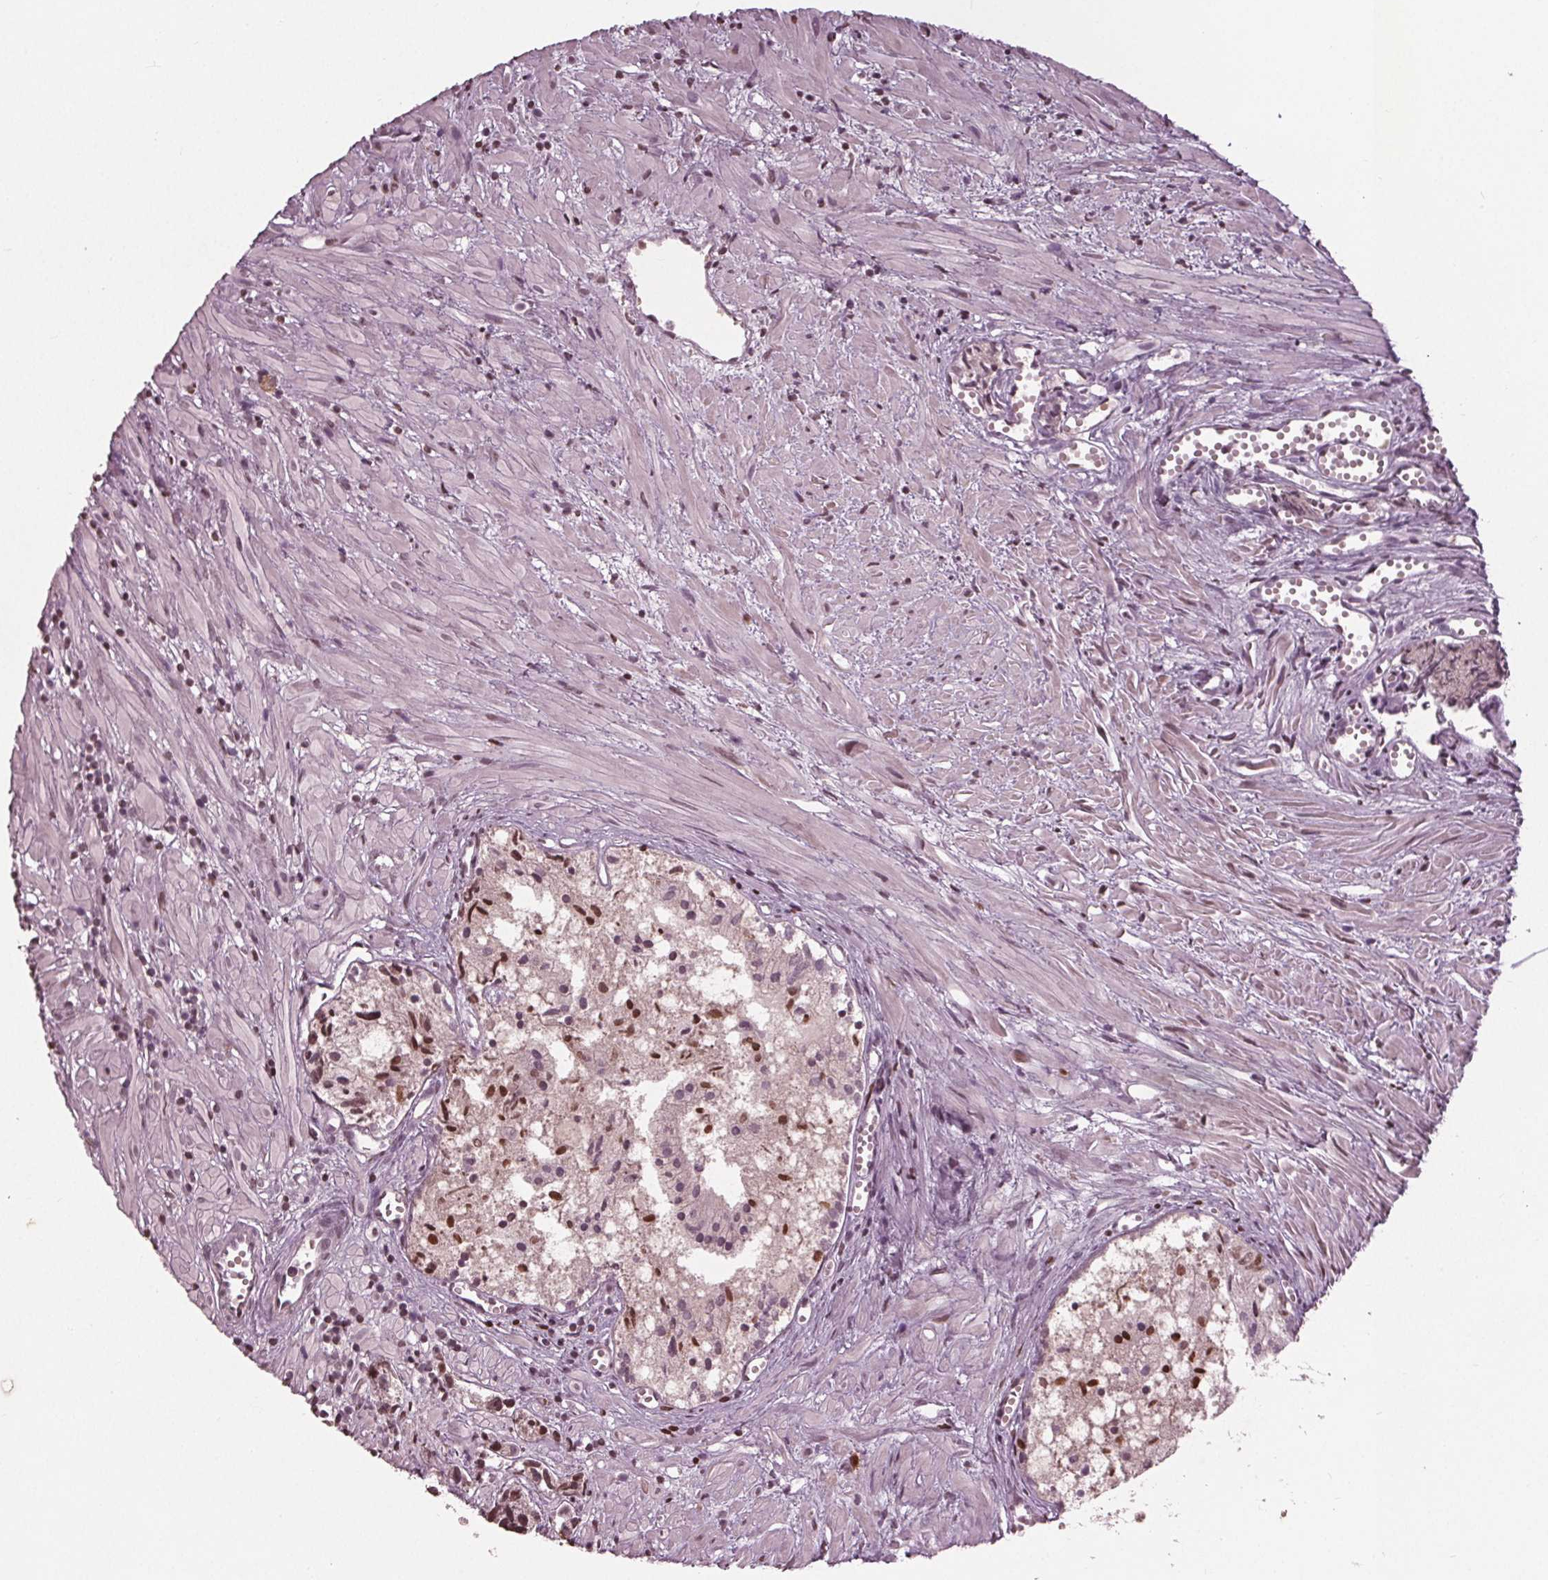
{"staining": {"intensity": "strong", "quantity": "<25%", "location": "nuclear"}, "tissue": "prostate cancer", "cell_type": "Tumor cells", "image_type": "cancer", "snomed": [{"axis": "morphology", "description": "Adenocarcinoma, High grade"}, {"axis": "topography", "description": "Prostate"}], "caption": "This is an image of IHC staining of prostate cancer, which shows strong staining in the nuclear of tumor cells.", "gene": "CXCL16", "patient": {"sex": "male", "age": 58}}